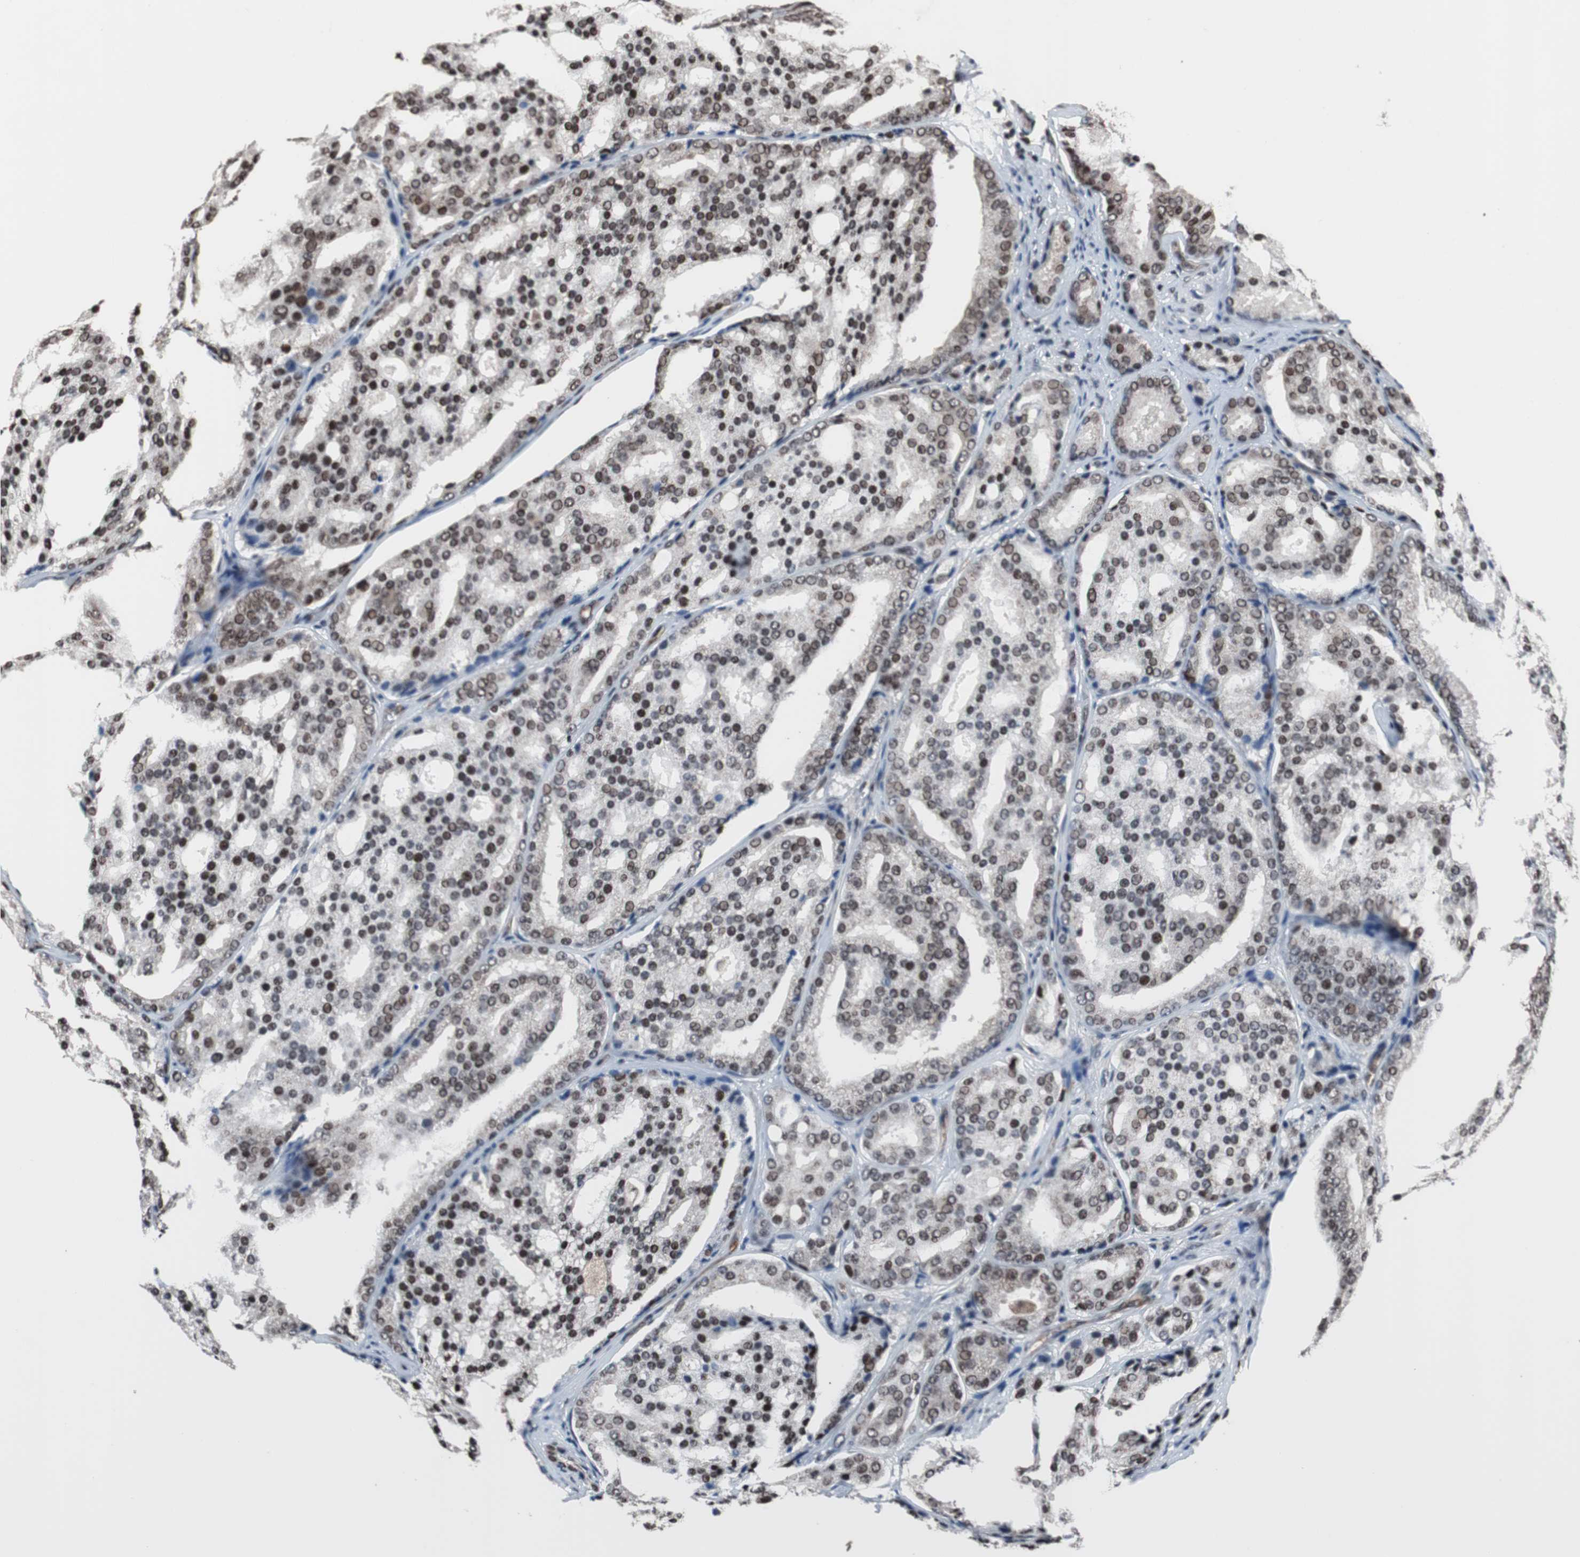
{"staining": {"intensity": "strong", "quantity": ">75%", "location": "nuclear"}, "tissue": "prostate cancer", "cell_type": "Tumor cells", "image_type": "cancer", "snomed": [{"axis": "morphology", "description": "Adenocarcinoma, High grade"}, {"axis": "topography", "description": "Prostate"}], "caption": "Tumor cells reveal high levels of strong nuclear staining in about >75% of cells in high-grade adenocarcinoma (prostate).", "gene": "POGZ", "patient": {"sex": "male", "age": 64}}